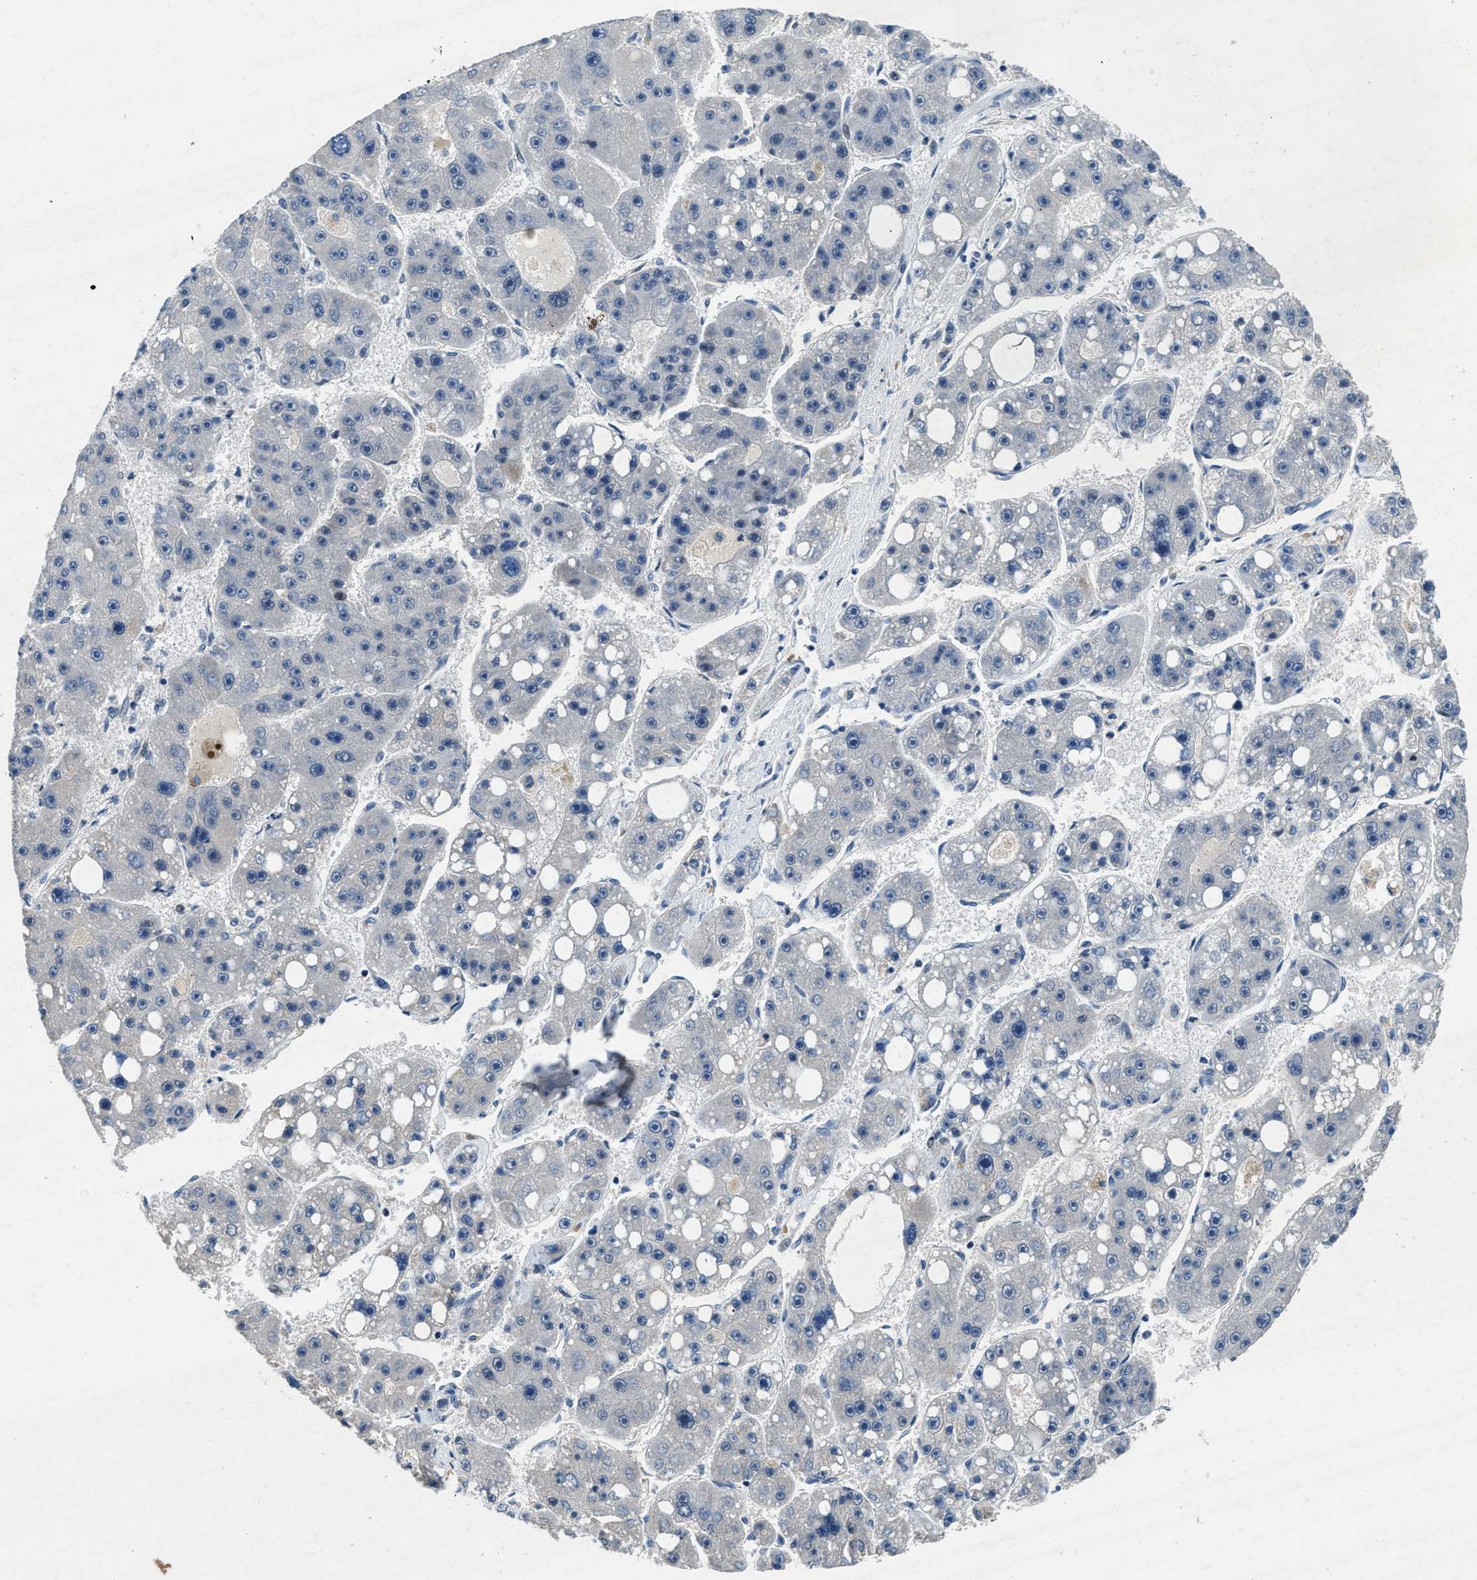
{"staining": {"intensity": "negative", "quantity": "none", "location": "none"}, "tissue": "liver cancer", "cell_type": "Tumor cells", "image_type": "cancer", "snomed": [{"axis": "morphology", "description": "Carcinoma, Hepatocellular, NOS"}, {"axis": "topography", "description": "Liver"}], "caption": "Tumor cells are negative for brown protein staining in liver cancer (hepatocellular carcinoma).", "gene": "PHLDA1", "patient": {"sex": "female", "age": 61}}